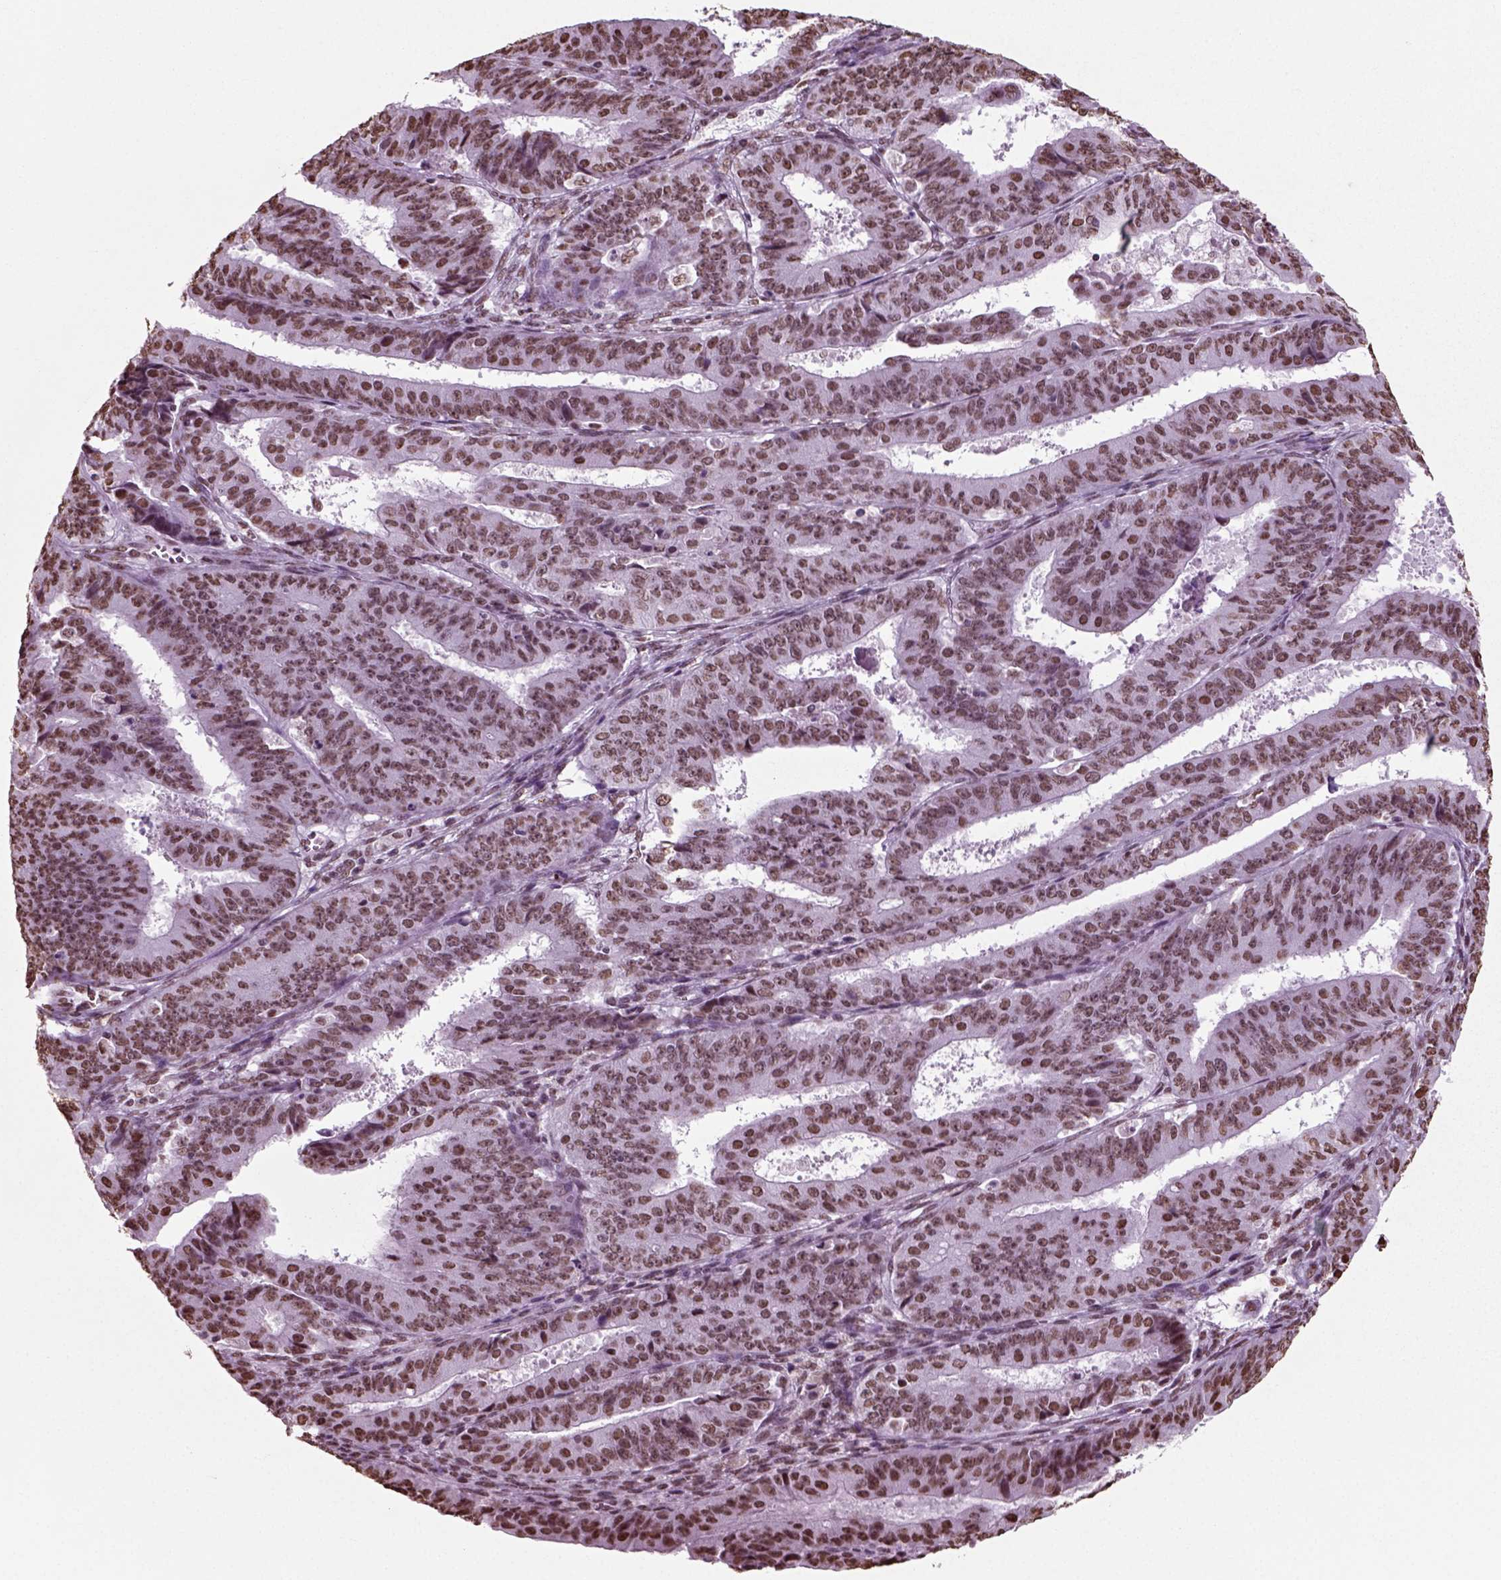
{"staining": {"intensity": "moderate", "quantity": ">75%", "location": "nuclear"}, "tissue": "ovarian cancer", "cell_type": "Tumor cells", "image_type": "cancer", "snomed": [{"axis": "morphology", "description": "Carcinoma, endometroid"}, {"axis": "topography", "description": "Ovary"}], "caption": "Tumor cells show medium levels of moderate nuclear positivity in approximately >75% of cells in endometroid carcinoma (ovarian).", "gene": "POLR1H", "patient": {"sex": "female", "age": 42}}